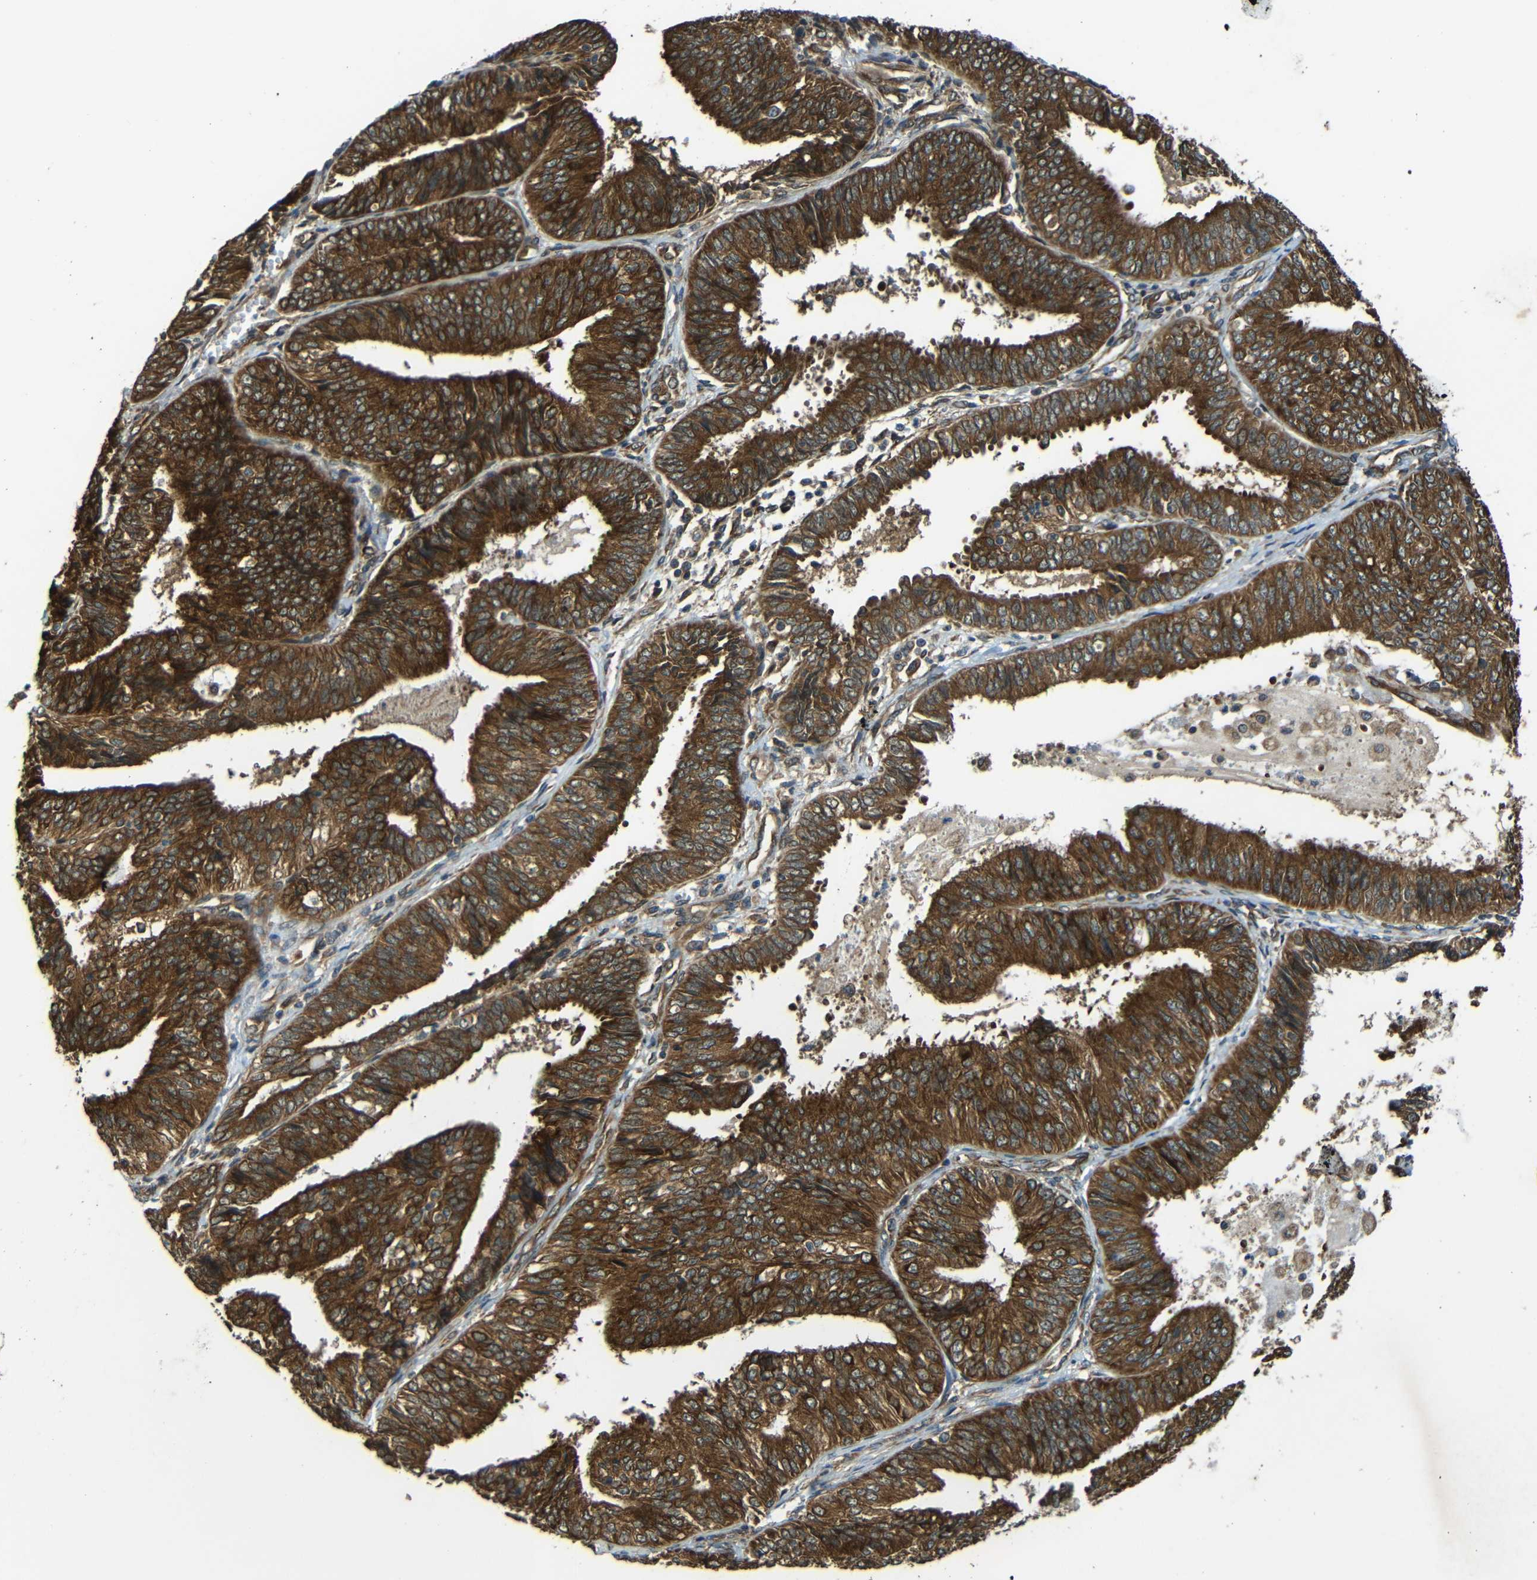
{"staining": {"intensity": "strong", "quantity": ">75%", "location": "cytoplasmic/membranous"}, "tissue": "endometrial cancer", "cell_type": "Tumor cells", "image_type": "cancer", "snomed": [{"axis": "morphology", "description": "Adenocarcinoma, NOS"}, {"axis": "topography", "description": "Endometrium"}], "caption": "Protein expression analysis of endometrial adenocarcinoma exhibits strong cytoplasmic/membranous expression in approximately >75% of tumor cells. (Brightfield microscopy of DAB IHC at high magnification).", "gene": "VAPB", "patient": {"sex": "female", "age": 58}}